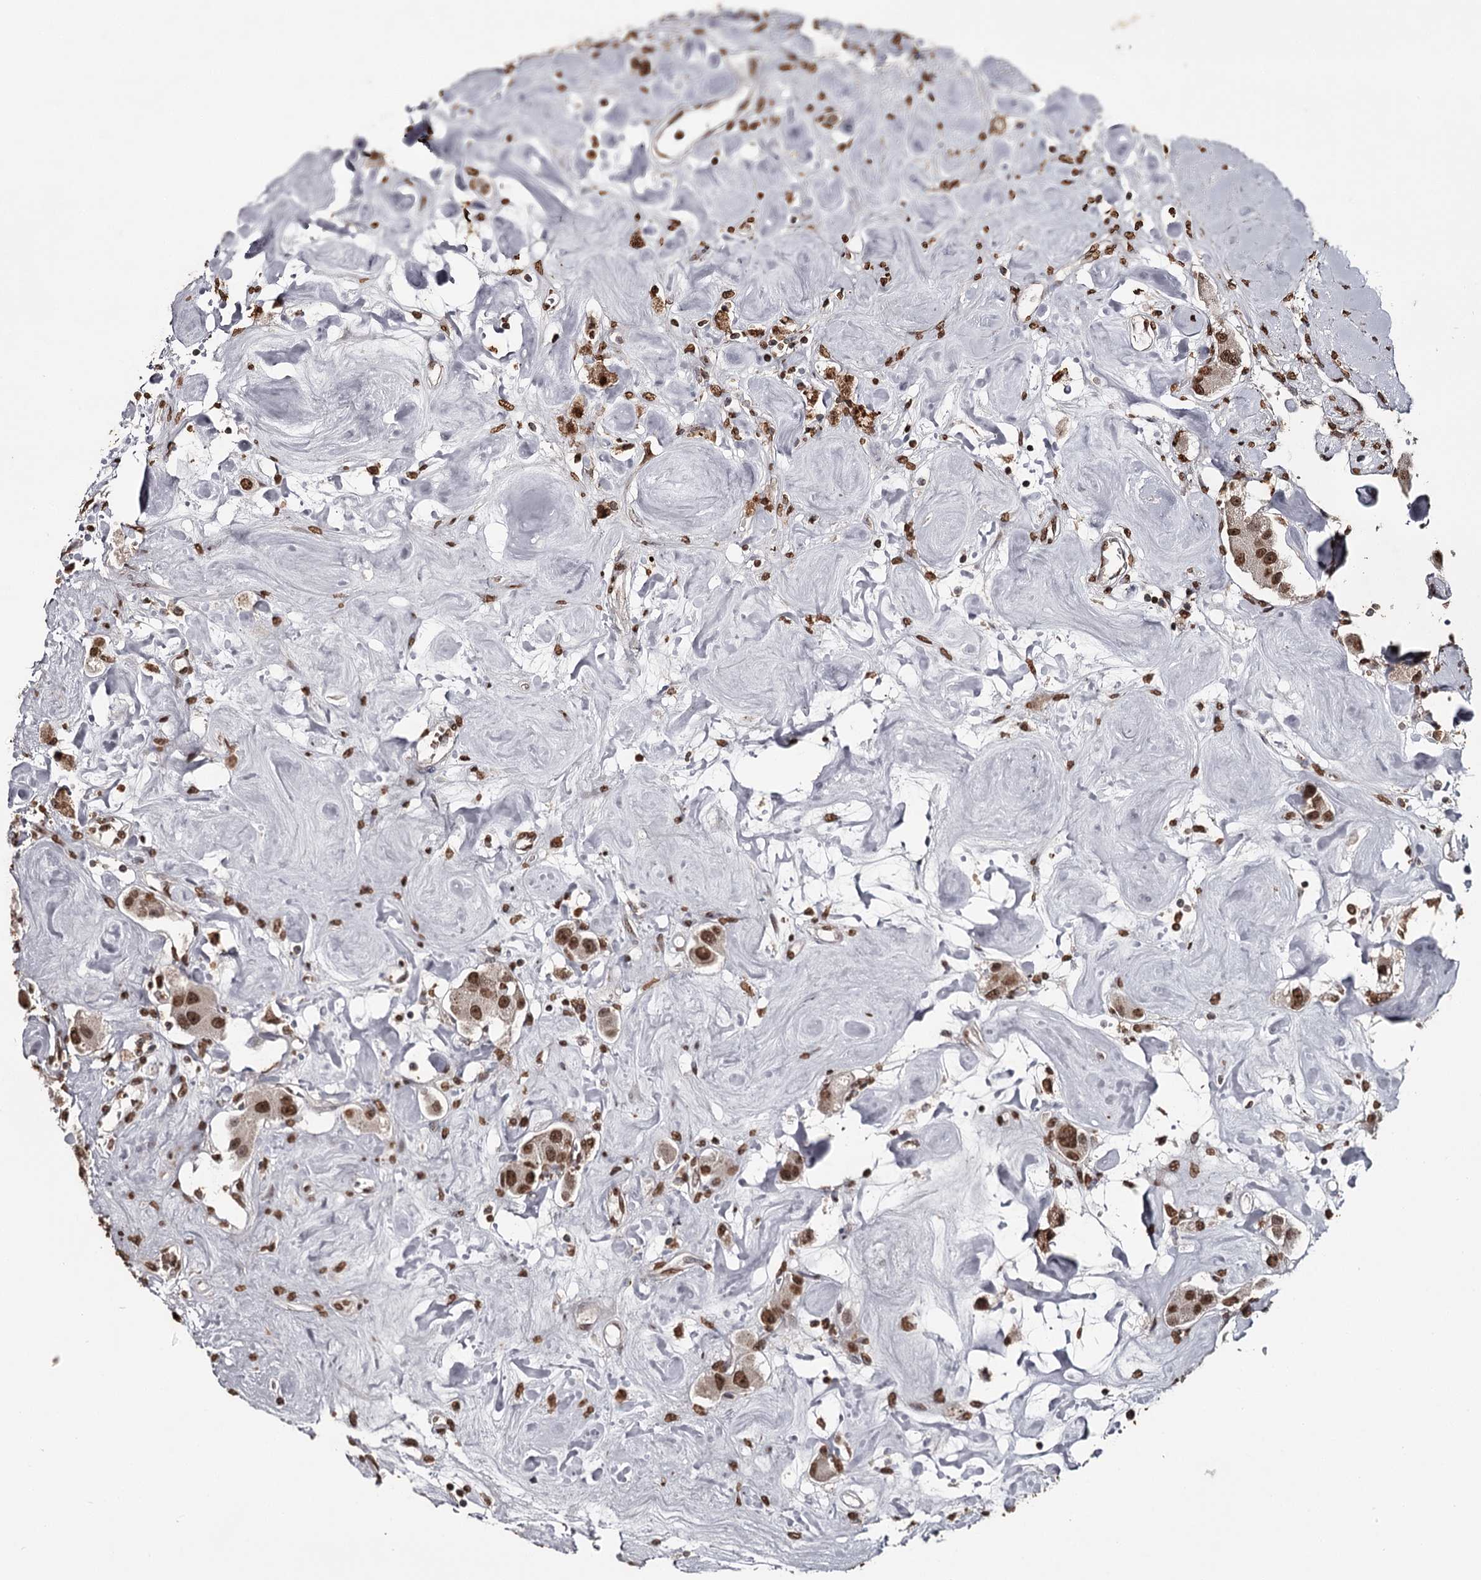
{"staining": {"intensity": "strong", "quantity": ">75%", "location": "nuclear"}, "tissue": "carcinoid", "cell_type": "Tumor cells", "image_type": "cancer", "snomed": [{"axis": "morphology", "description": "Carcinoid, malignant, NOS"}, {"axis": "topography", "description": "Pancreas"}], "caption": "Immunohistochemistry micrograph of neoplastic tissue: carcinoid (malignant) stained using immunohistochemistry shows high levels of strong protein expression localized specifically in the nuclear of tumor cells, appearing as a nuclear brown color.", "gene": "THYN1", "patient": {"sex": "male", "age": 41}}